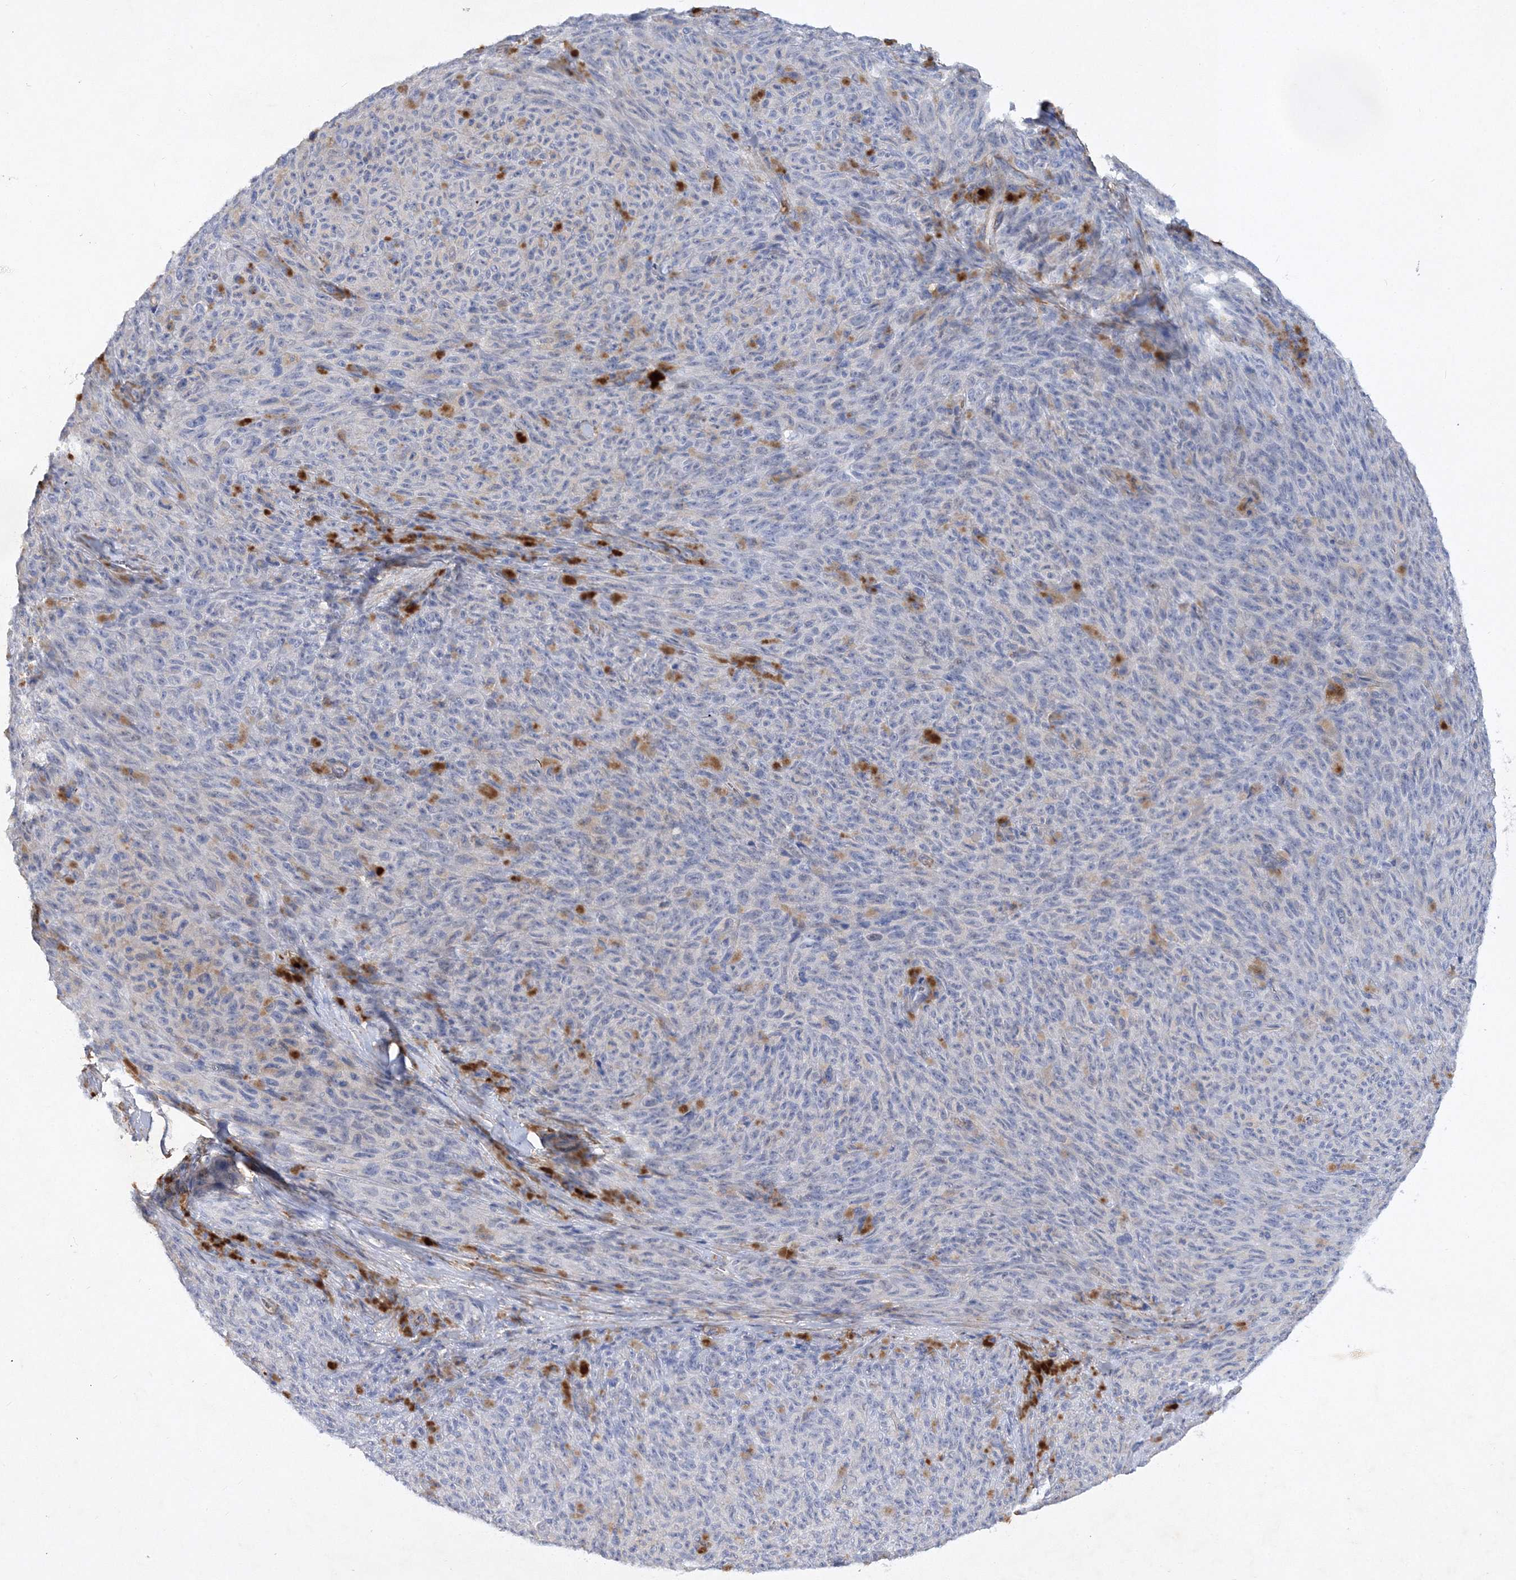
{"staining": {"intensity": "negative", "quantity": "none", "location": "none"}, "tissue": "melanoma", "cell_type": "Tumor cells", "image_type": "cancer", "snomed": [{"axis": "morphology", "description": "Malignant melanoma, NOS"}, {"axis": "topography", "description": "Skin"}], "caption": "Tumor cells show no significant protein positivity in malignant melanoma.", "gene": "RTN2", "patient": {"sex": "female", "age": 82}}